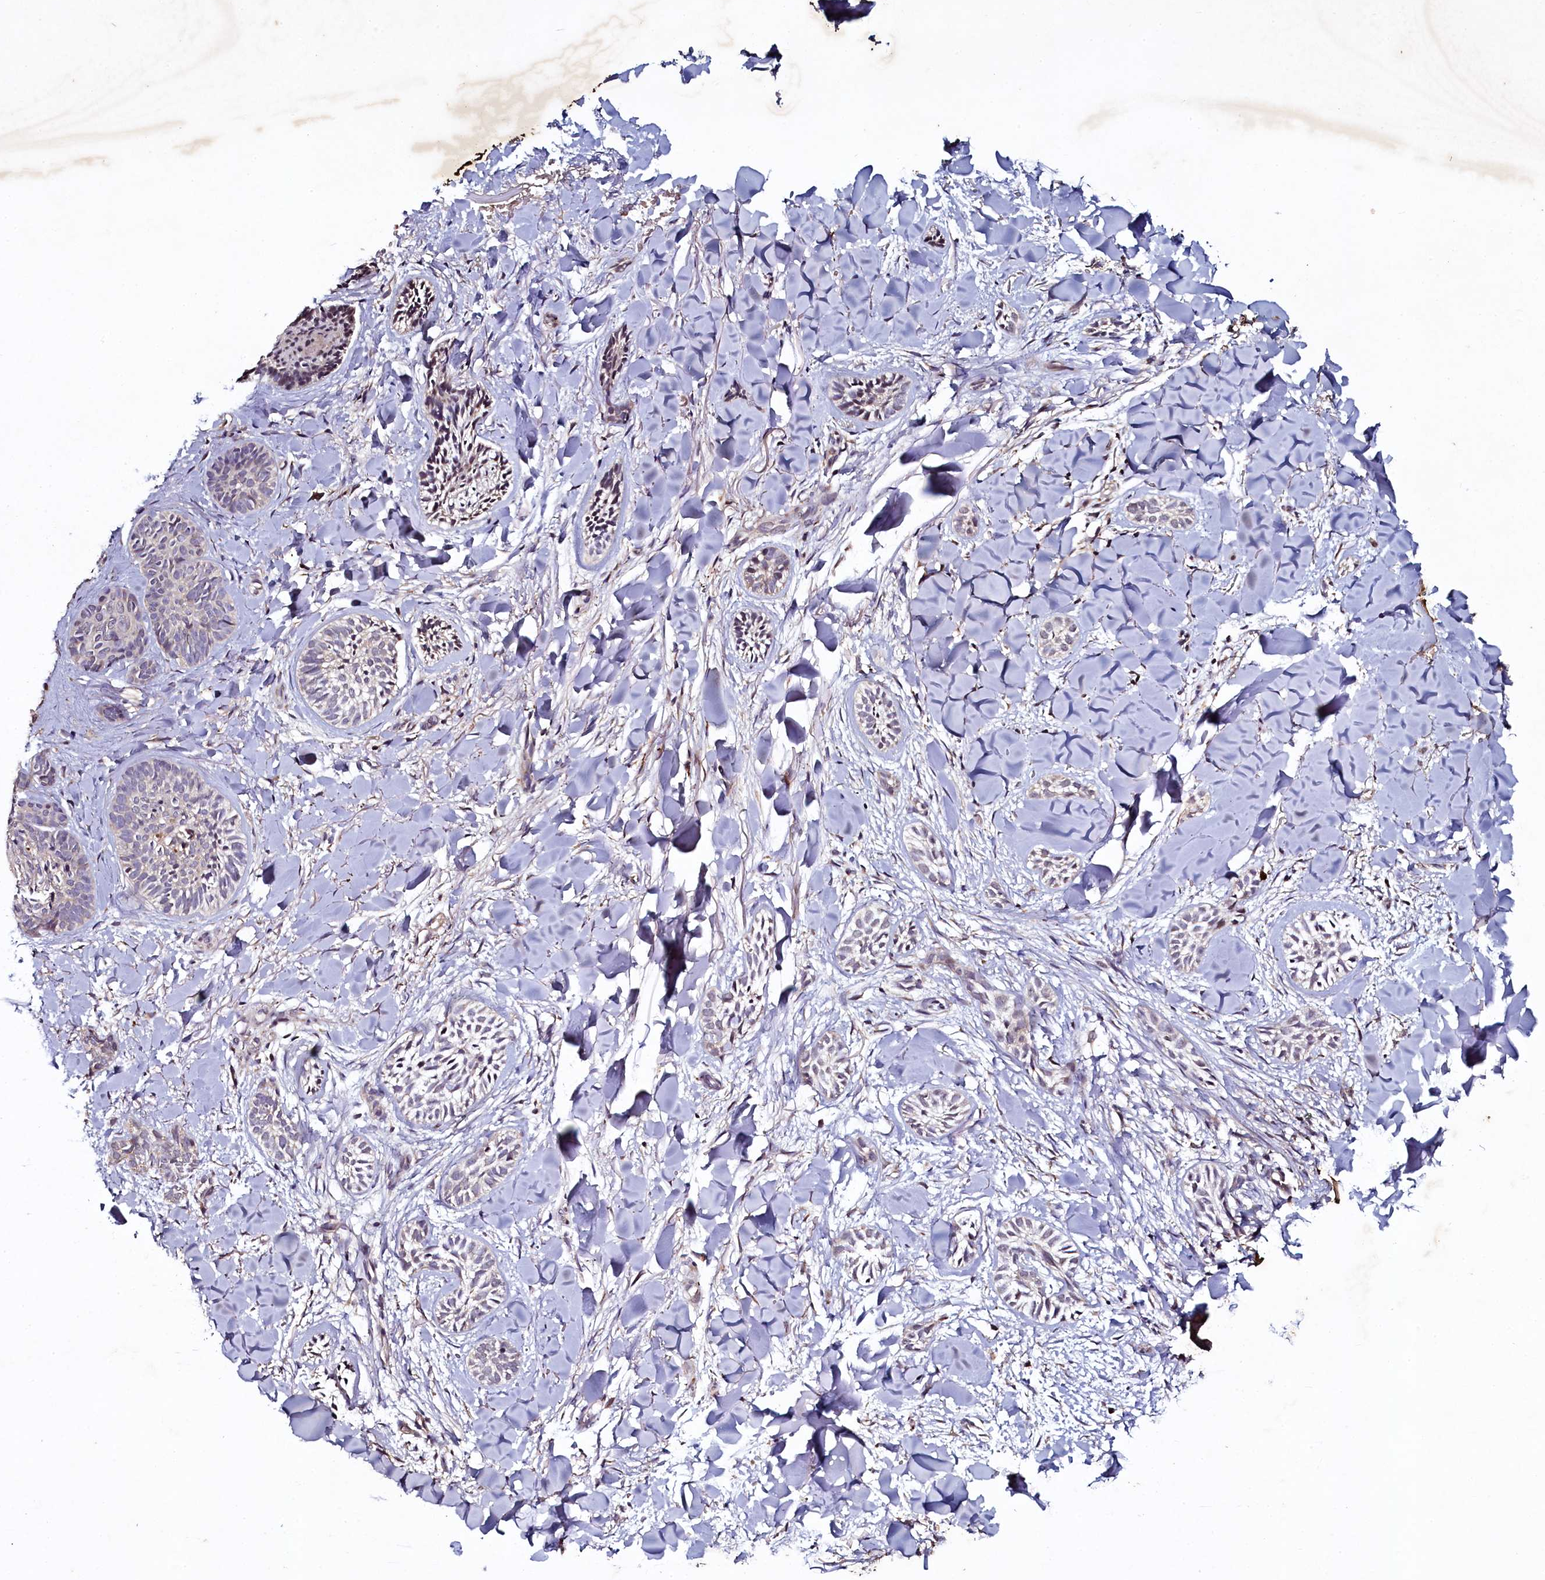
{"staining": {"intensity": "weak", "quantity": "25%-75%", "location": "cytoplasmic/membranous"}, "tissue": "skin cancer", "cell_type": "Tumor cells", "image_type": "cancer", "snomed": [{"axis": "morphology", "description": "Basal cell carcinoma"}, {"axis": "topography", "description": "Skin"}], "caption": "High-power microscopy captured an immunohistochemistry (IHC) image of skin basal cell carcinoma, revealing weak cytoplasmic/membranous staining in about 25%-75% of tumor cells.", "gene": "SEC24C", "patient": {"sex": "female", "age": 59}}